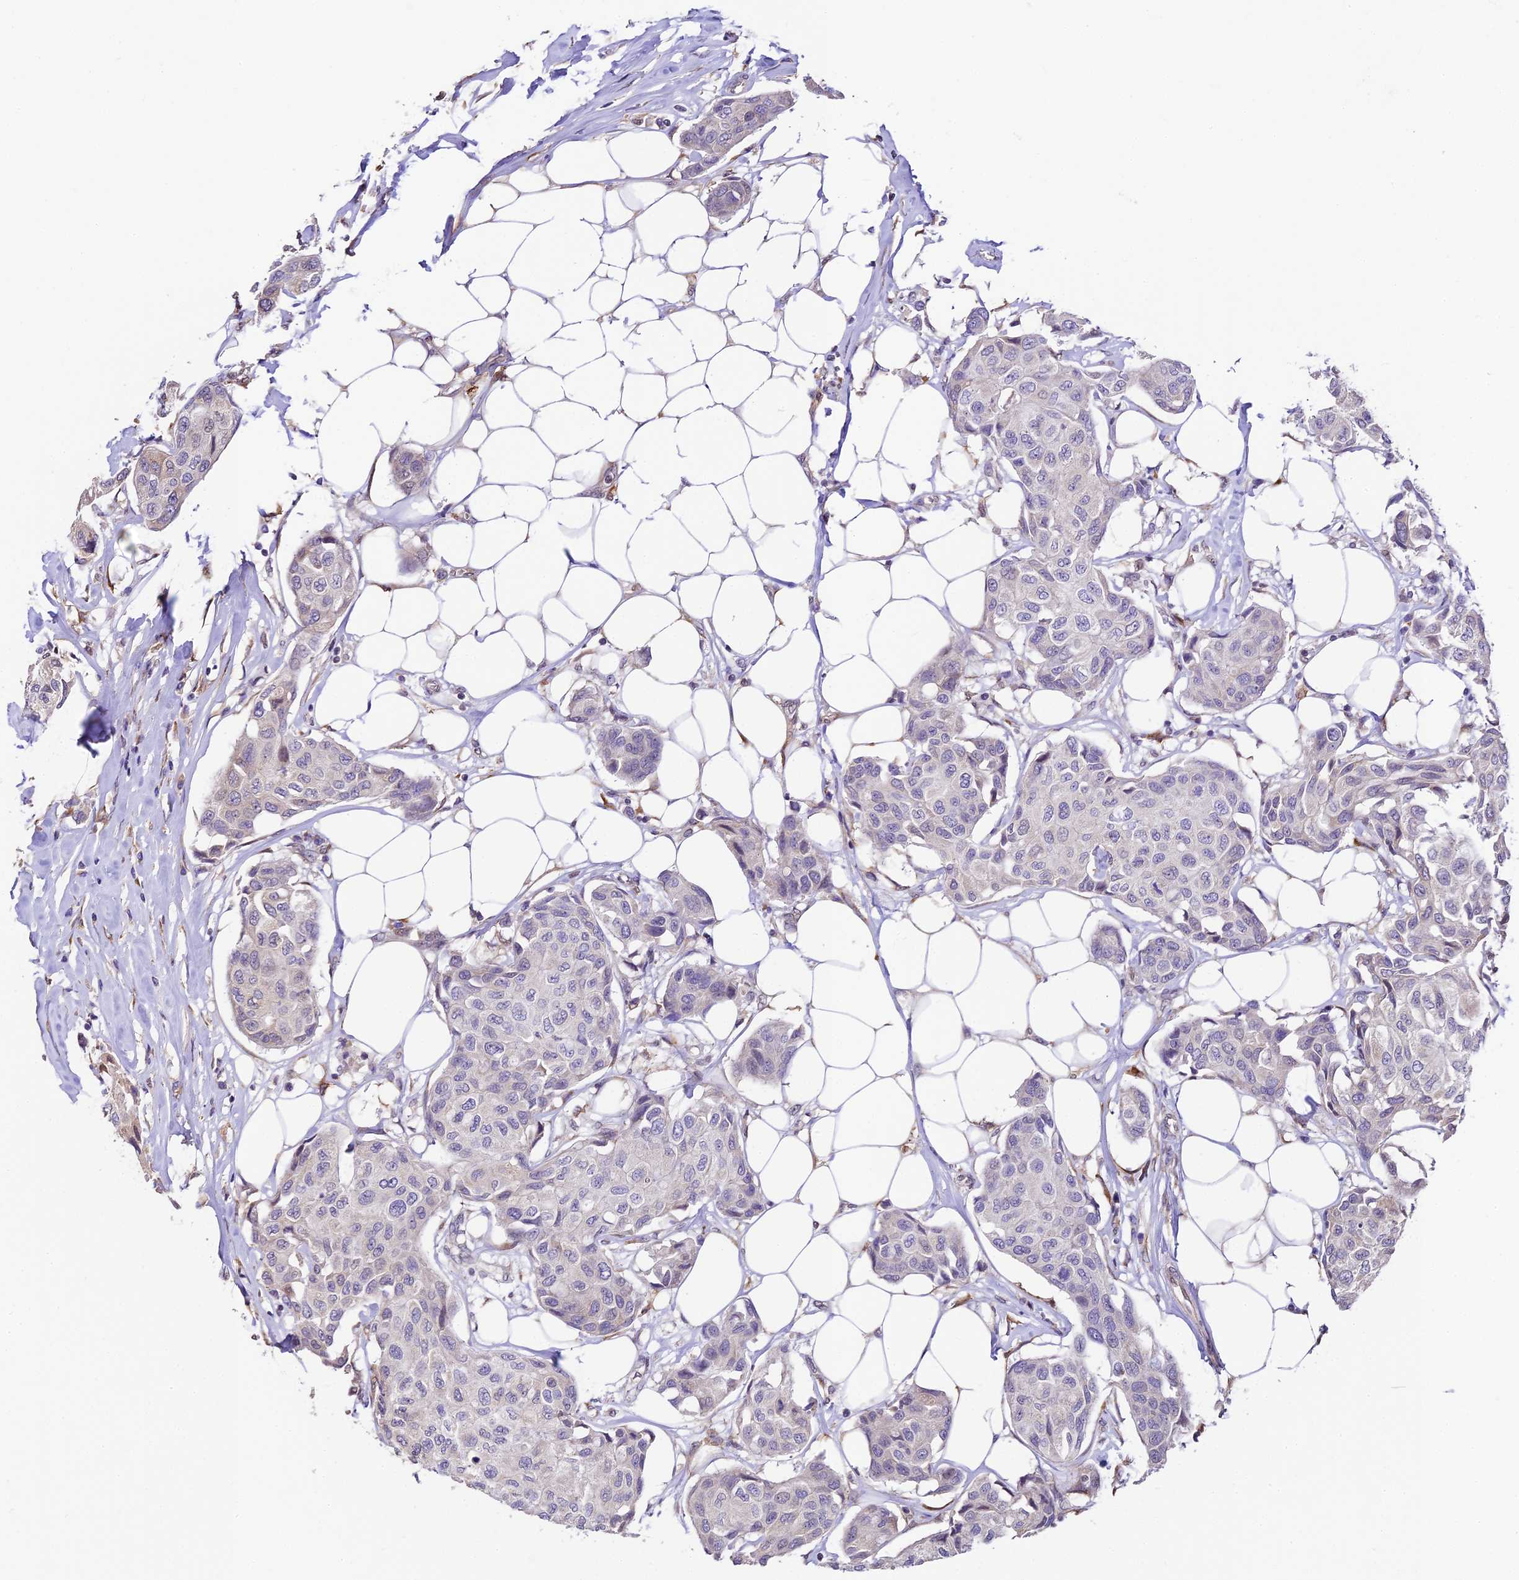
{"staining": {"intensity": "negative", "quantity": "none", "location": "none"}, "tissue": "breast cancer", "cell_type": "Tumor cells", "image_type": "cancer", "snomed": [{"axis": "morphology", "description": "Duct carcinoma"}, {"axis": "topography", "description": "Breast"}], "caption": "This is an immunohistochemistry (IHC) histopathology image of human breast cancer (invasive ductal carcinoma). There is no positivity in tumor cells.", "gene": "TRIM22", "patient": {"sex": "female", "age": 80}}